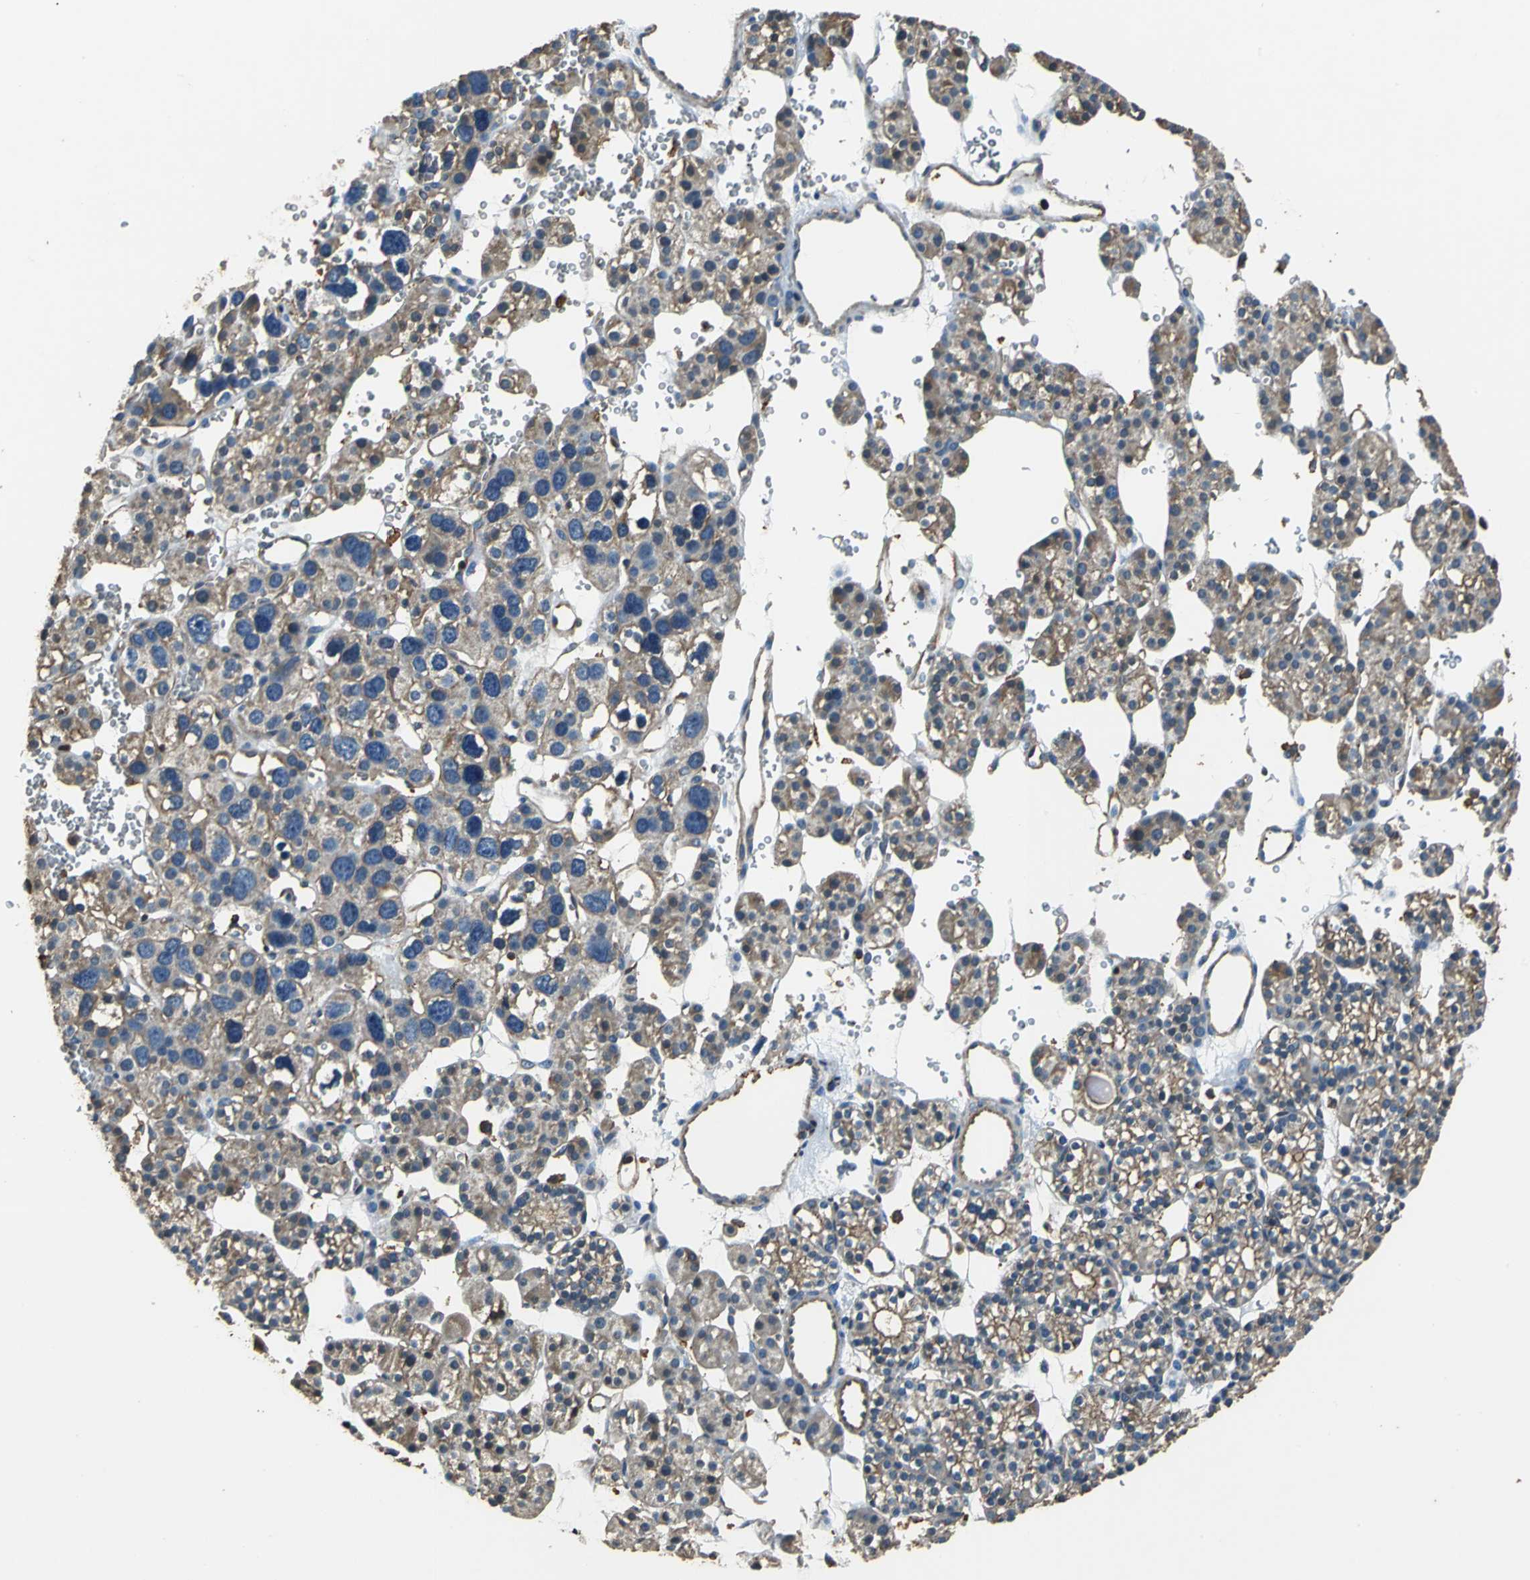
{"staining": {"intensity": "moderate", "quantity": "25%-75%", "location": "cytoplasmic/membranous"}, "tissue": "parathyroid gland", "cell_type": "Glandular cells", "image_type": "normal", "snomed": [{"axis": "morphology", "description": "Normal tissue, NOS"}, {"axis": "topography", "description": "Parathyroid gland"}], "caption": "Brown immunohistochemical staining in benign parathyroid gland demonstrates moderate cytoplasmic/membranous positivity in about 25%-75% of glandular cells.", "gene": "PARVA", "patient": {"sex": "female", "age": 64}}